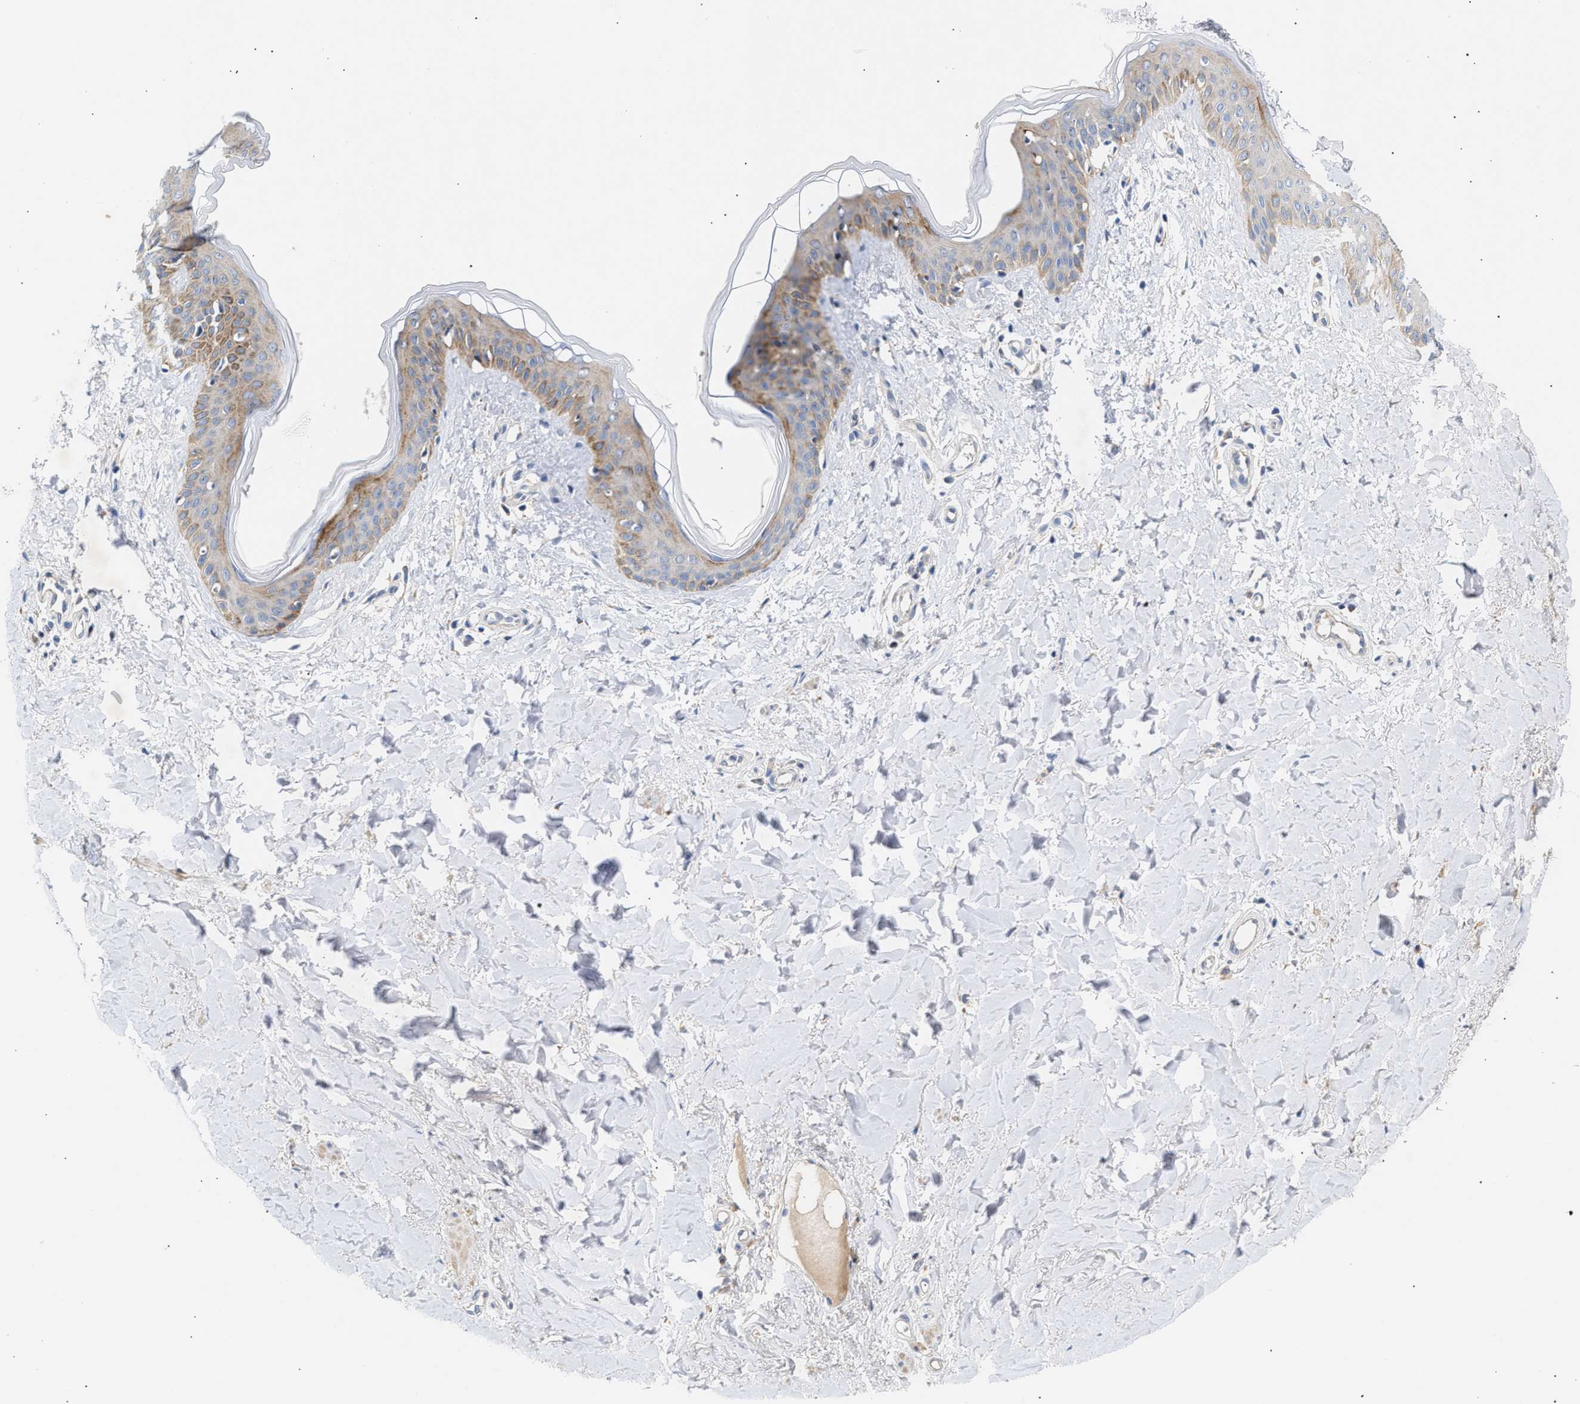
{"staining": {"intensity": "negative", "quantity": "none", "location": "none"}, "tissue": "skin", "cell_type": "Fibroblasts", "image_type": "normal", "snomed": [{"axis": "morphology", "description": "Normal tissue, NOS"}, {"axis": "topography", "description": "Skin"}], "caption": "Immunohistochemical staining of normal skin exhibits no significant positivity in fibroblasts.", "gene": "CCDC146", "patient": {"sex": "female", "age": 17}}